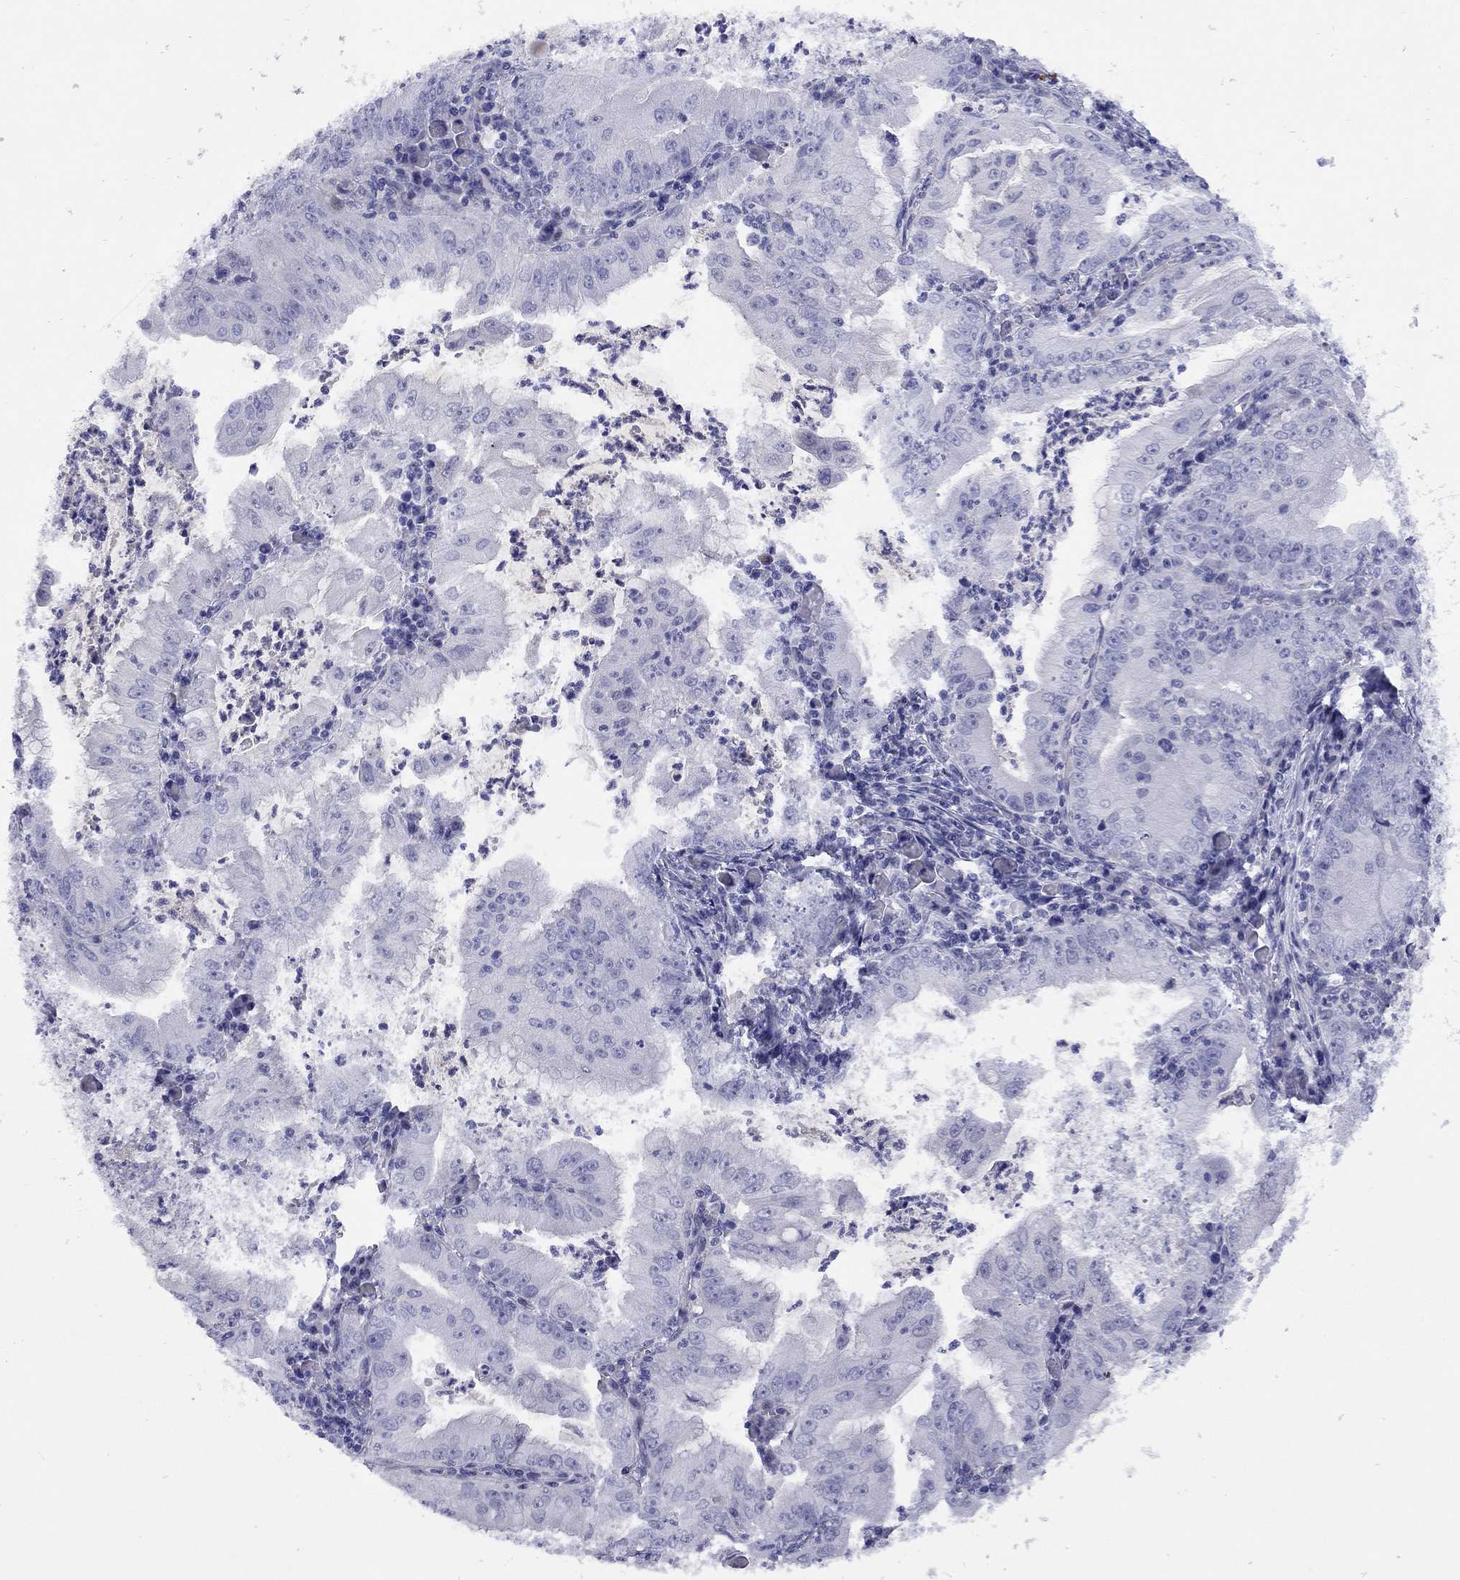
{"staining": {"intensity": "negative", "quantity": "none", "location": "none"}, "tissue": "stomach cancer", "cell_type": "Tumor cells", "image_type": "cancer", "snomed": [{"axis": "morphology", "description": "Adenocarcinoma, NOS"}, {"axis": "topography", "description": "Stomach"}], "caption": "Immunohistochemical staining of human stomach cancer (adenocarcinoma) shows no significant expression in tumor cells.", "gene": "CMYA5", "patient": {"sex": "male", "age": 76}}